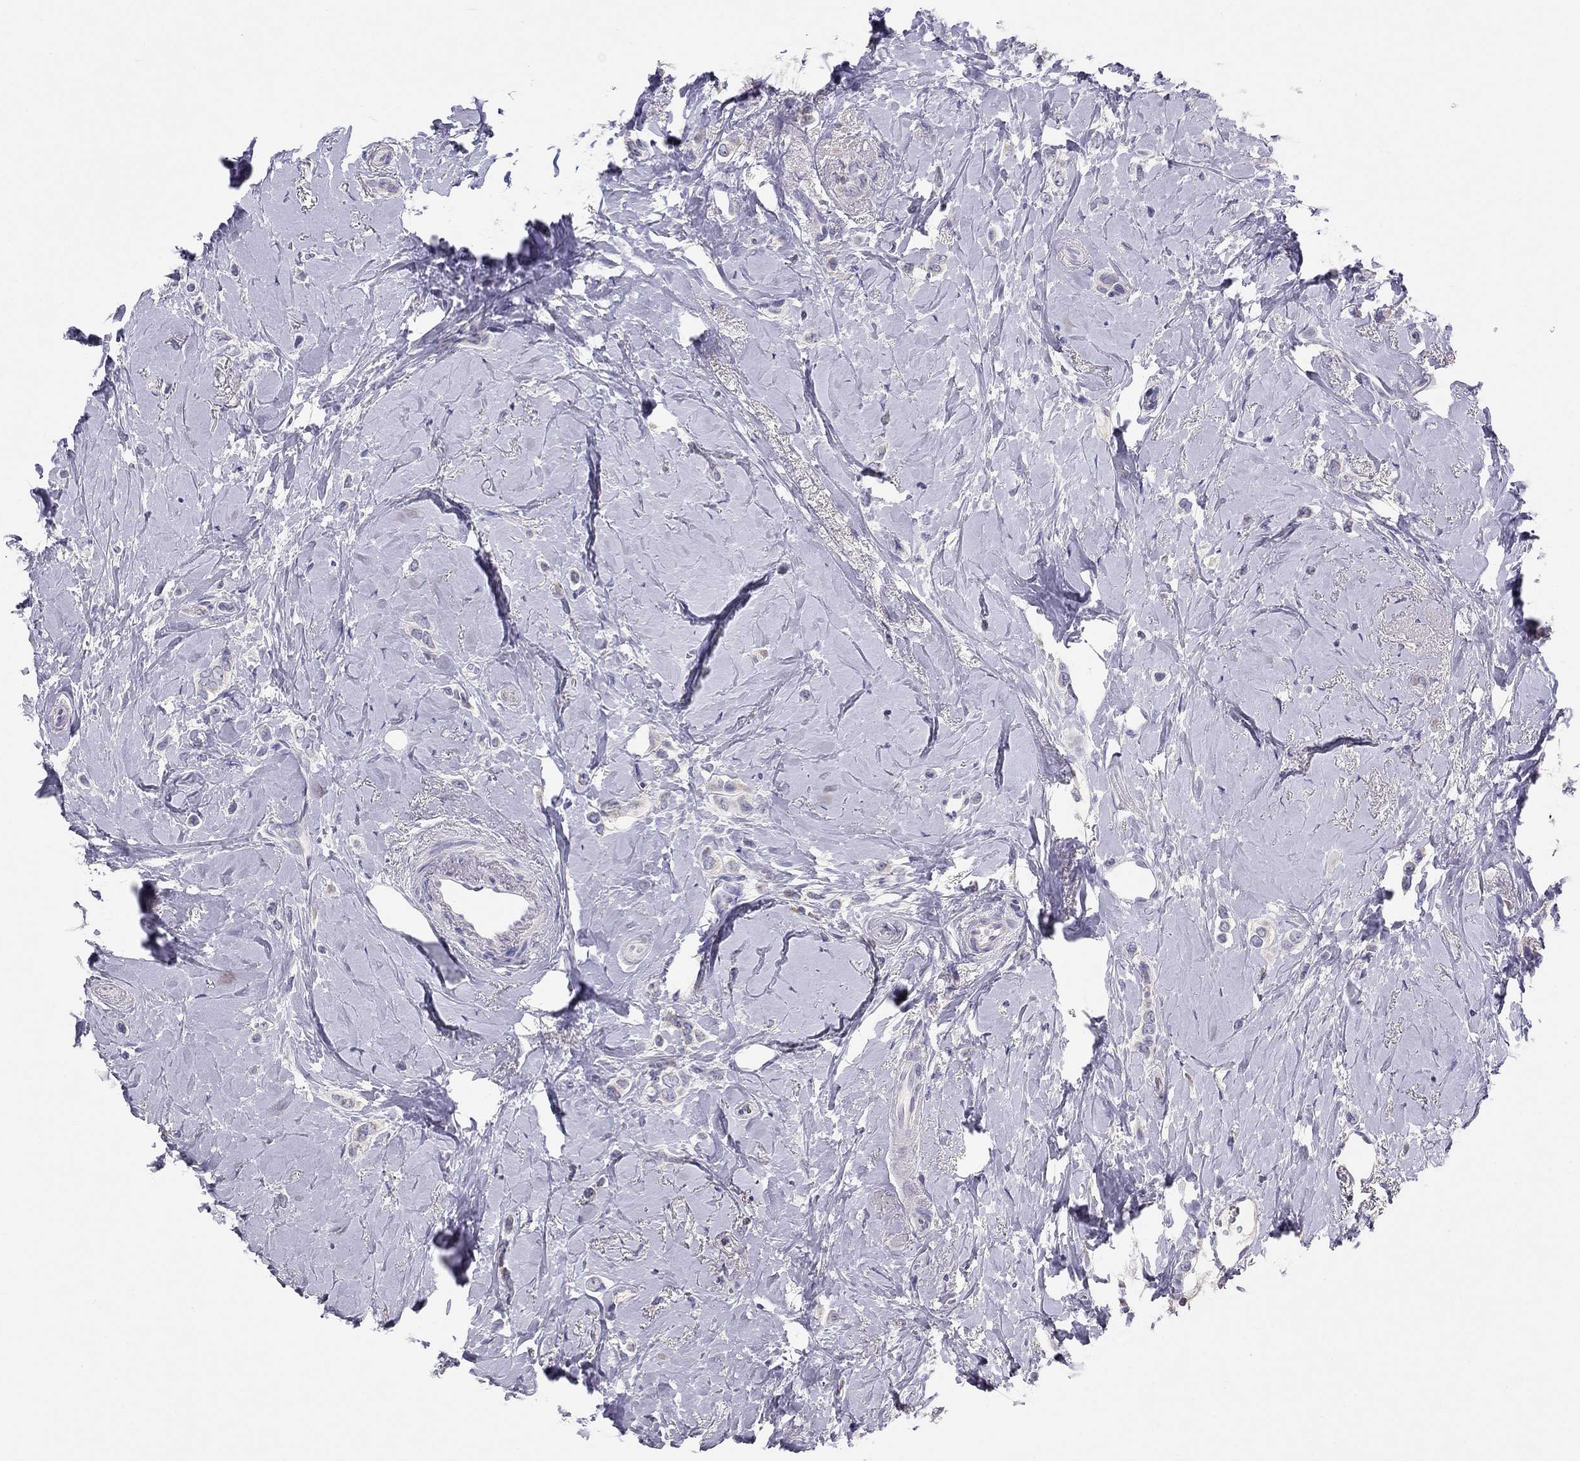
{"staining": {"intensity": "negative", "quantity": "none", "location": "none"}, "tissue": "breast cancer", "cell_type": "Tumor cells", "image_type": "cancer", "snomed": [{"axis": "morphology", "description": "Lobular carcinoma"}, {"axis": "topography", "description": "Breast"}], "caption": "Human lobular carcinoma (breast) stained for a protein using immunohistochemistry displays no staining in tumor cells.", "gene": "CITED1", "patient": {"sex": "female", "age": 66}}